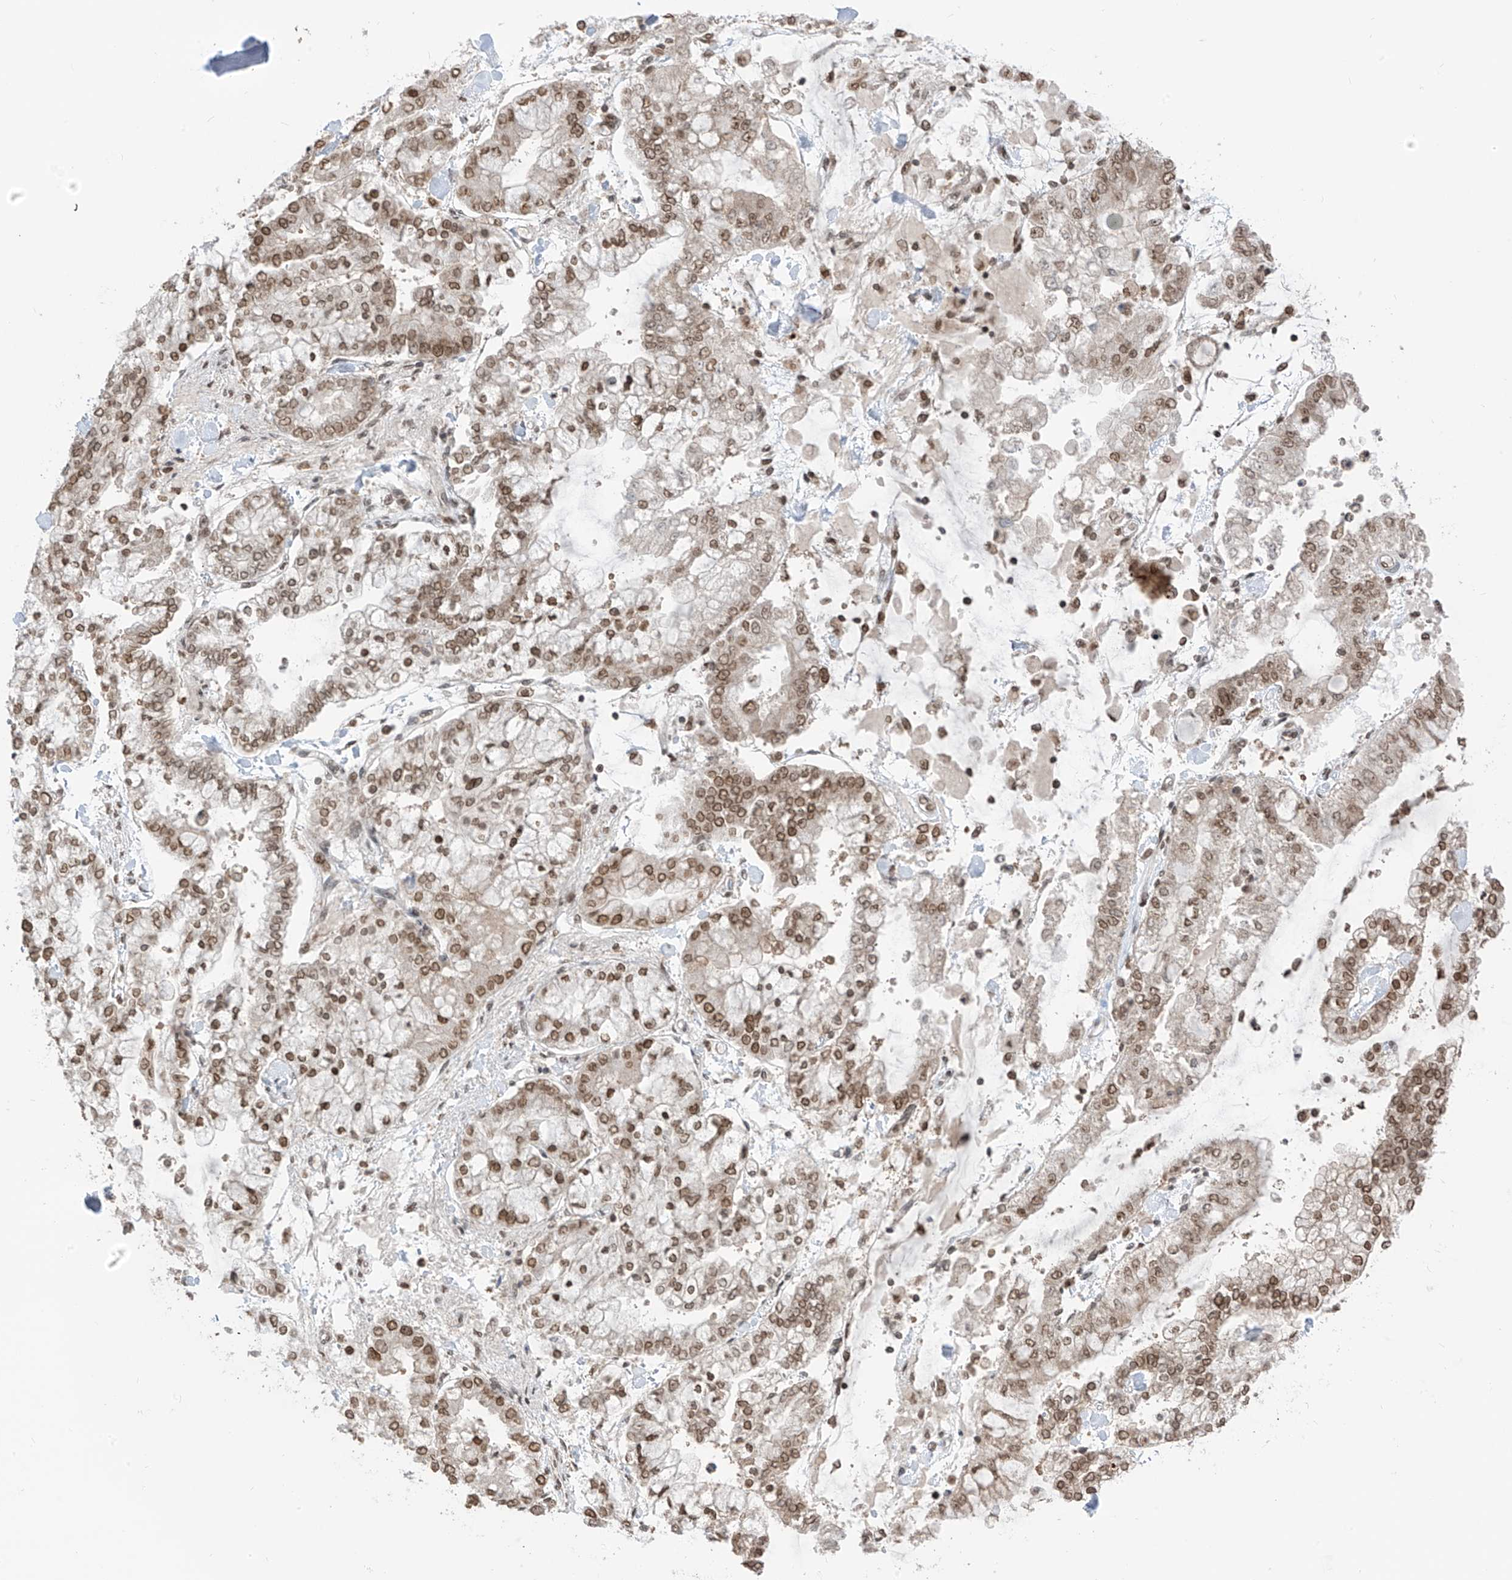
{"staining": {"intensity": "moderate", "quantity": ">75%", "location": "nuclear"}, "tissue": "stomach cancer", "cell_type": "Tumor cells", "image_type": "cancer", "snomed": [{"axis": "morphology", "description": "Normal tissue, NOS"}, {"axis": "morphology", "description": "Adenocarcinoma, NOS"}, {"axis": "topography", "description": "Stomach, upper"}, {"axis": "topography", "description": "Stomach"}], "caption": "The image shows a brown stain indicating the presence of a protein in the nuclear of tumor cells in stomach adenocarcinoma.", "gene": "KPNB1", "patient": {"sex": "male", "age": 76}}